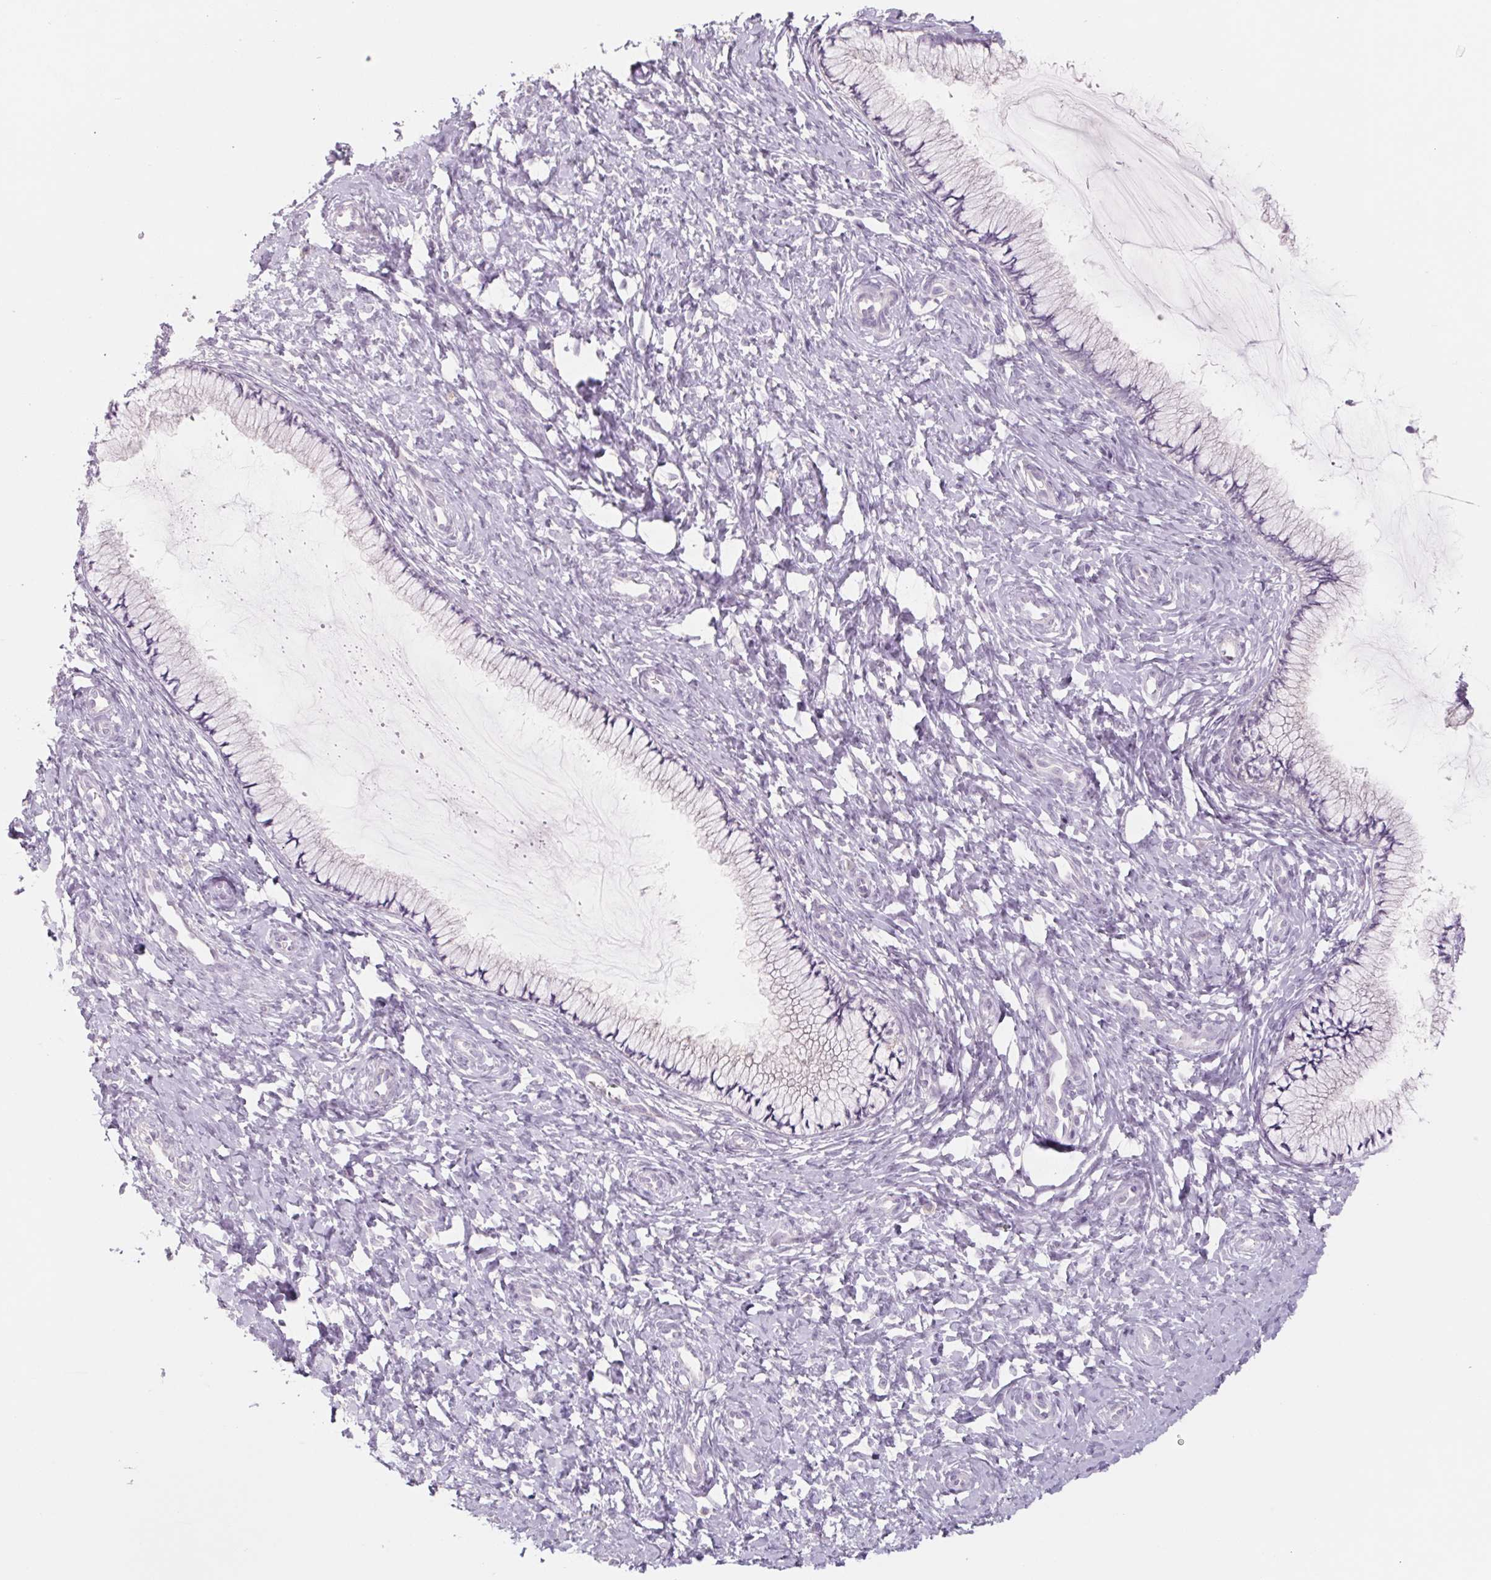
{"staining": {"intensity": "negative", "quantity": "none", "location": "none"}, "tissue": "cervix", "cell_type": "Glandular cells", "image_type": "normal", "snomed": [{"axis": "morphology", "description": "Normal tissue, NOS"}, {"axis": "topography", "description": "Cervix"}], "caption": "An immunohistochemistry histopathology image of normal cervix is shown. There is no staining in glandular cells of cervix. (DAB (3,3'-diaminobenzidine) immunohistochemistry (IHC) with hematoxylin counter stain).", "gene": "POU1F1", "patient": {"sex": "female", "age": 37}}